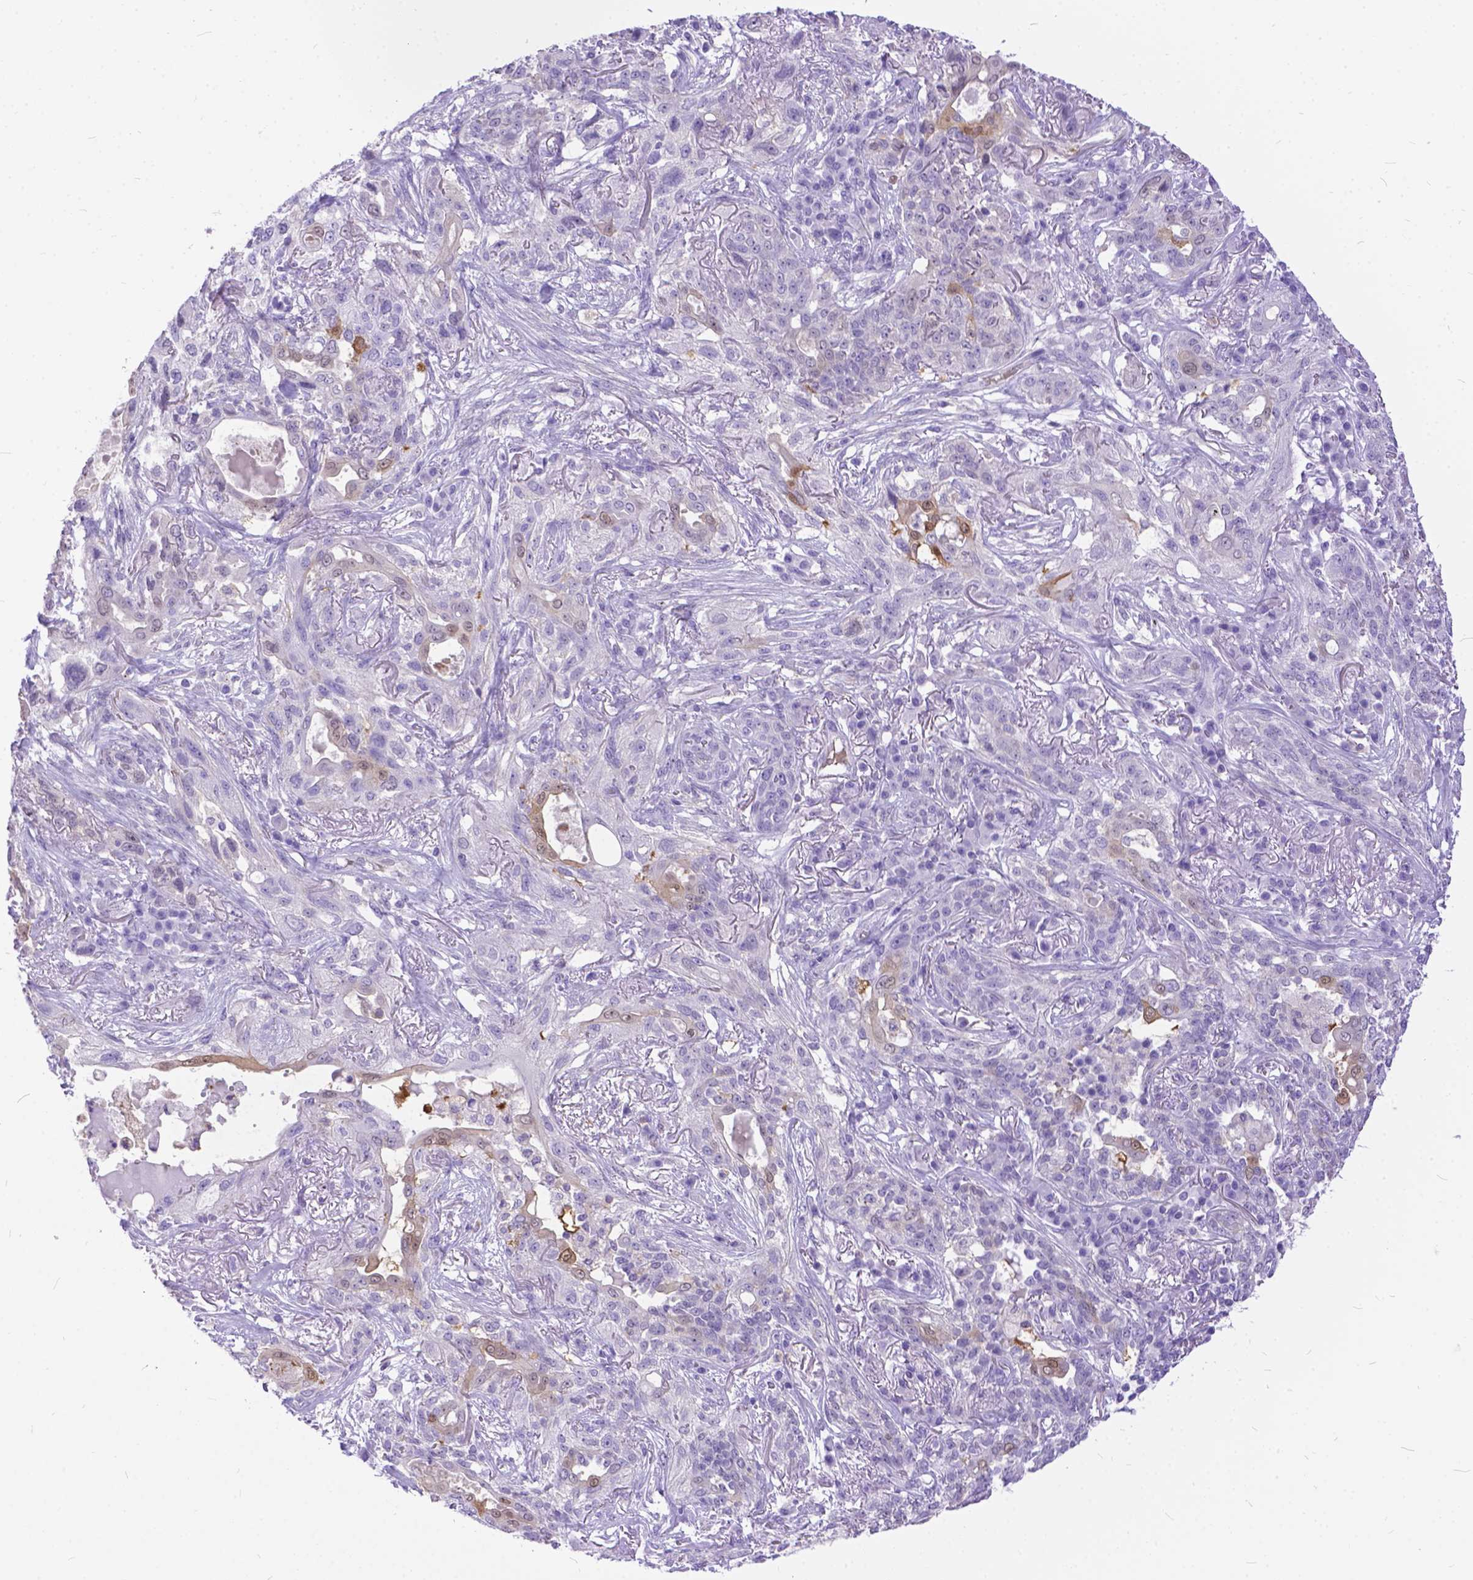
{"staining": {"intensity": "weak", "quantity": "<25%", "location": "cytoplasmic/membranous,nuclear"}, "tissue": "lung cancer", "cell_type": "Tumor cells", "image_type": "cancer", "snomed": [{"axis": "morphology", "description": "Squamous cell carcinoma, NOS"}, {"axis": "topography", "description": "Lung"}], "caption": "Human lung squamous cell carcinoma stained for a protein using immunohistochemistry (IHC) displays no positivity in tumor cells.", "gene": "TMEM169", "patient": {"sex": "female", "age": 70}}